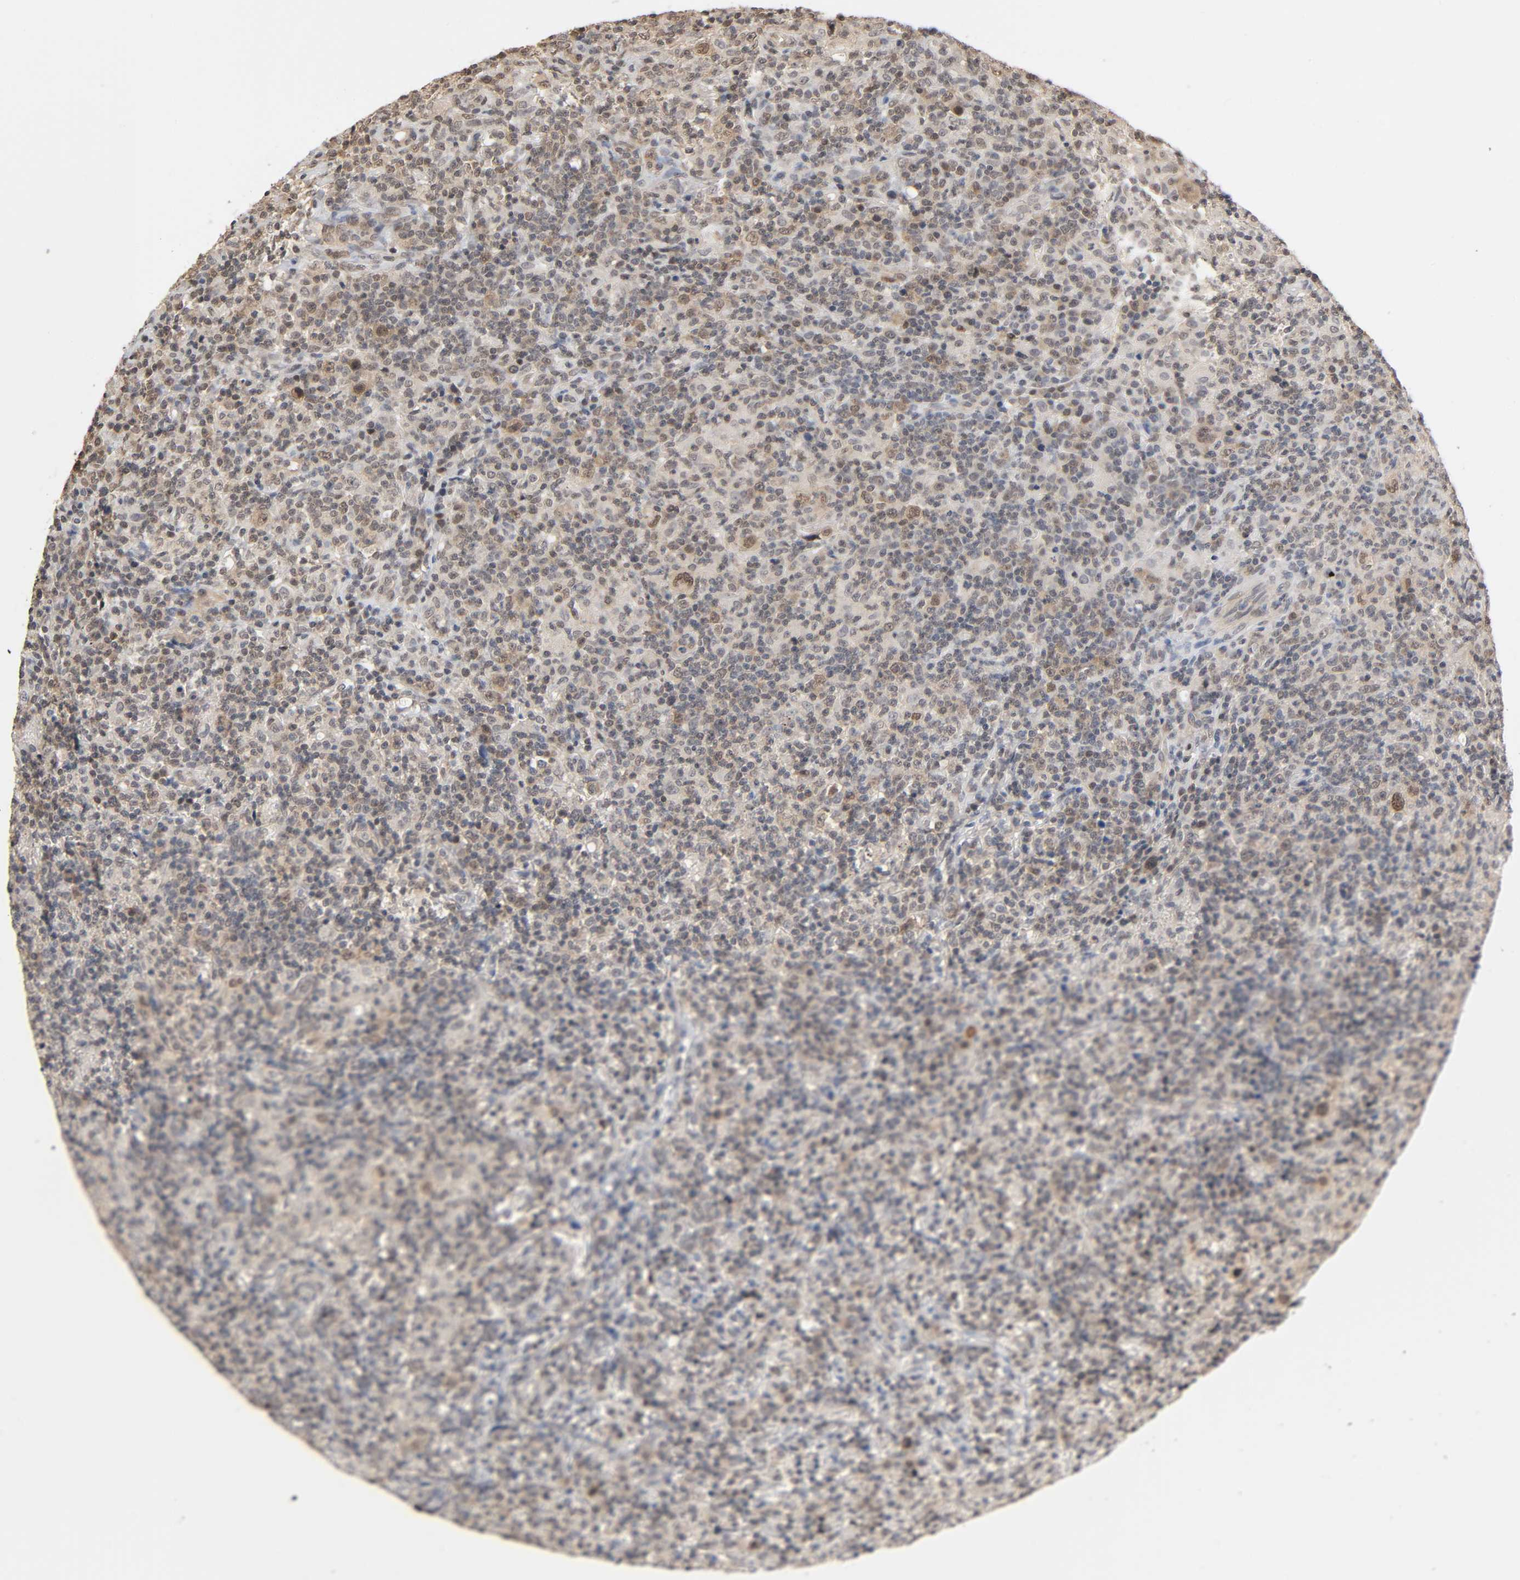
{"staining": {"intensity": "weak", "quantity": "25%-75%", "location": "cytoplasmic/membranous,nuclear"}, "tissue": "lymphoma", "cell_type": "Tumor cells", "image_type": "cancer", "snomed": [{"axis": "morphology", "description": "Hodgkin's disease, NOS"}, {"axis": "topography", "description": "Lymph node"}], "caption": "Immunohistochemistry (IHC) image of neoplastic tissue: human lymphoma stained using immunohistochemistry demonstrates low levels of weak protein expression localized specifically in the cytoplasmic/membranous and nuclear of tumor cells, appearing as a cytoplasmic/membranous and nuclear brown color.", "gene": "HTR1E", "patient": {"sex": "male", "age": 65}}